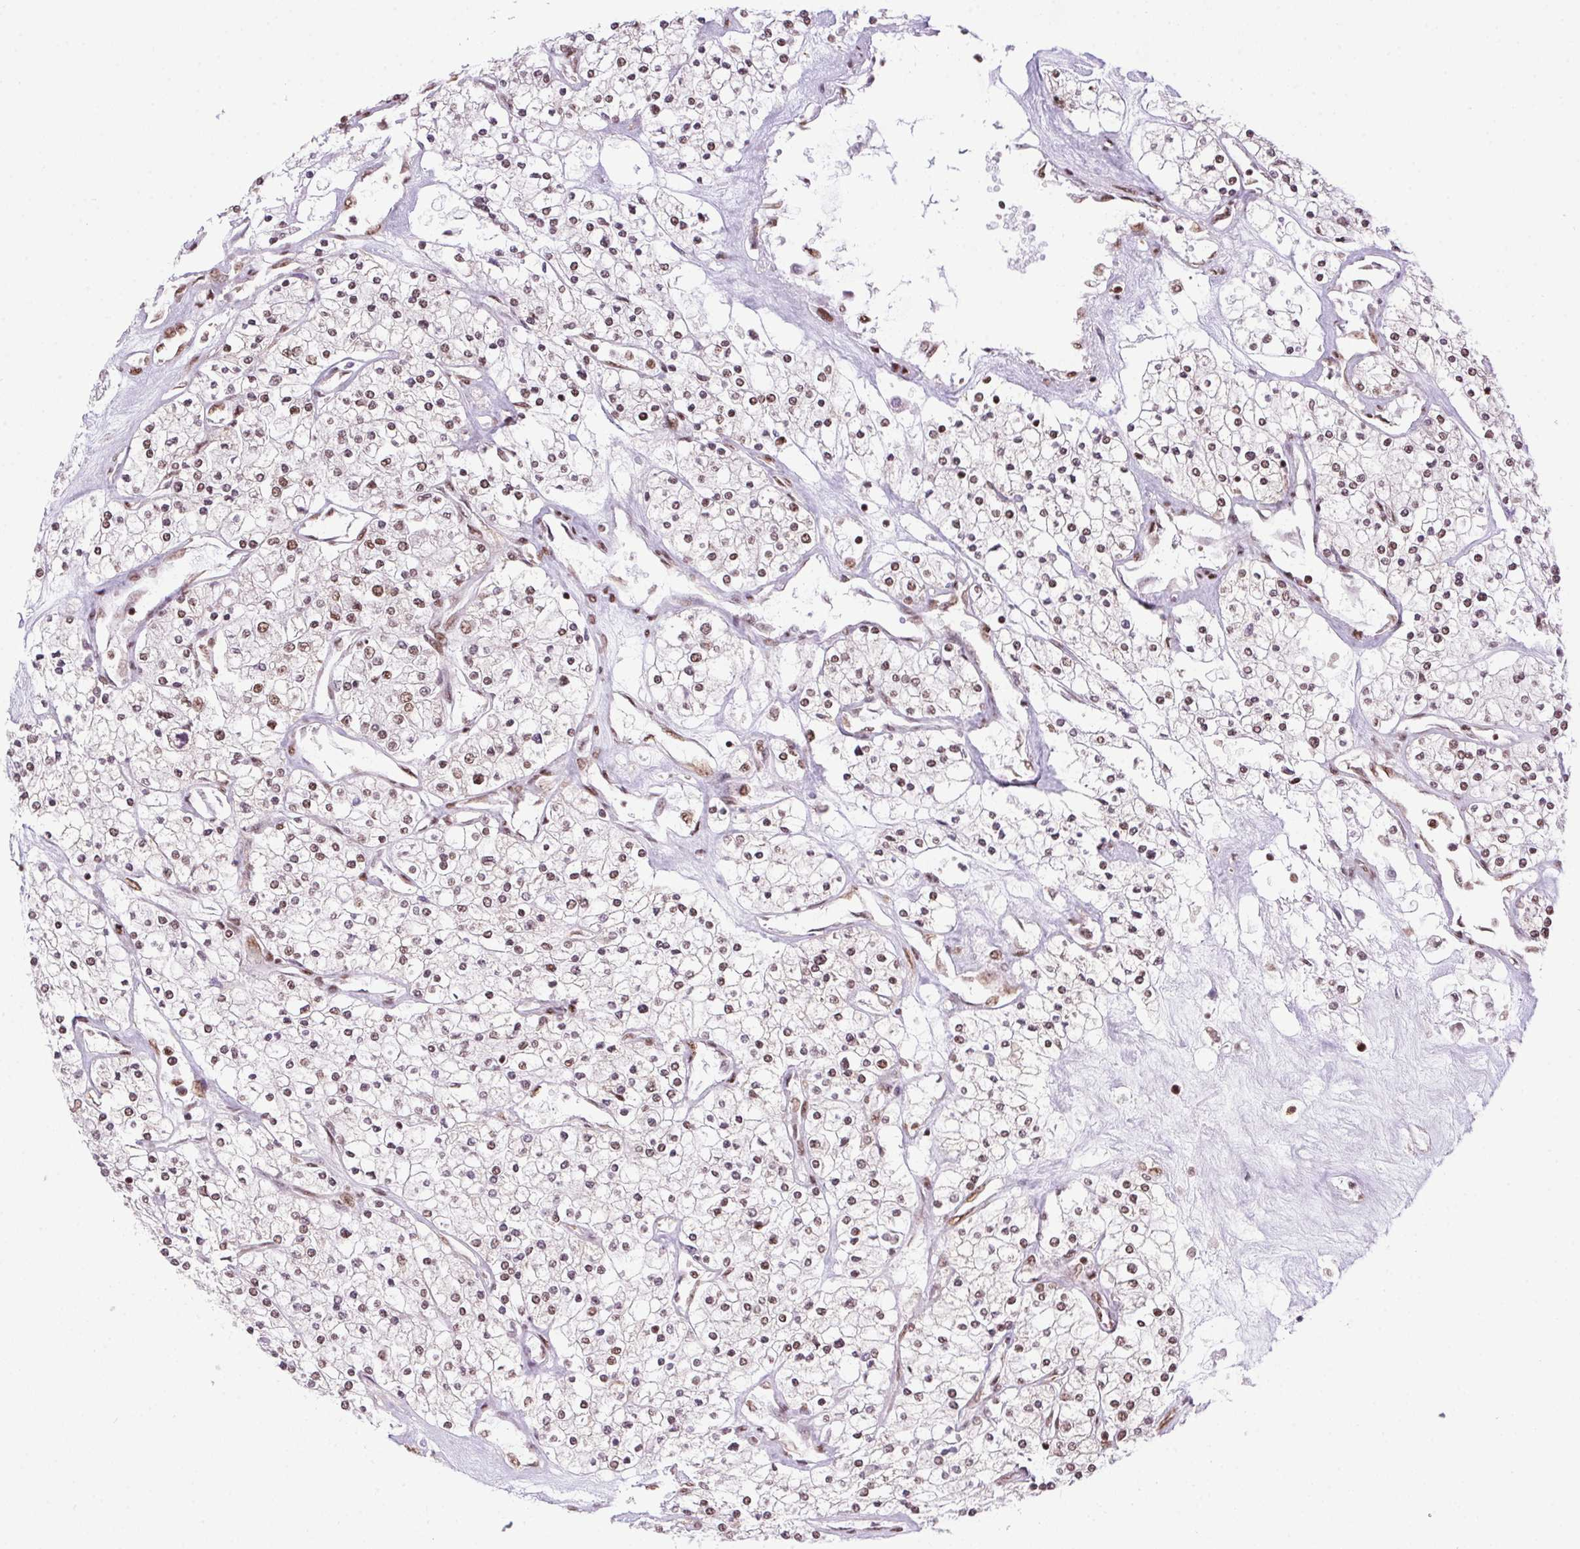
{"staining": {"intensity": "moderate", "quantity": ">75%", "location": "nuclear"}, "tissue": "renal cancer", "cell_type": "Tumor cells", "image_type": "cancer", "snomed": [{"axis": "morphology", "description": "Adenocarcinoma, NOS"}, {"axis": "topography", "description": "Kidney"}], "caption": "This histopathology image reveals renal cancer stained with IHC to label a protein in brown. The nuclear of tumor cells show moderate positivity for the protein. Nuclei are counter-stained blue.", "gene": "ZNF207", "patient": {"sex": "male", "age": 80}}